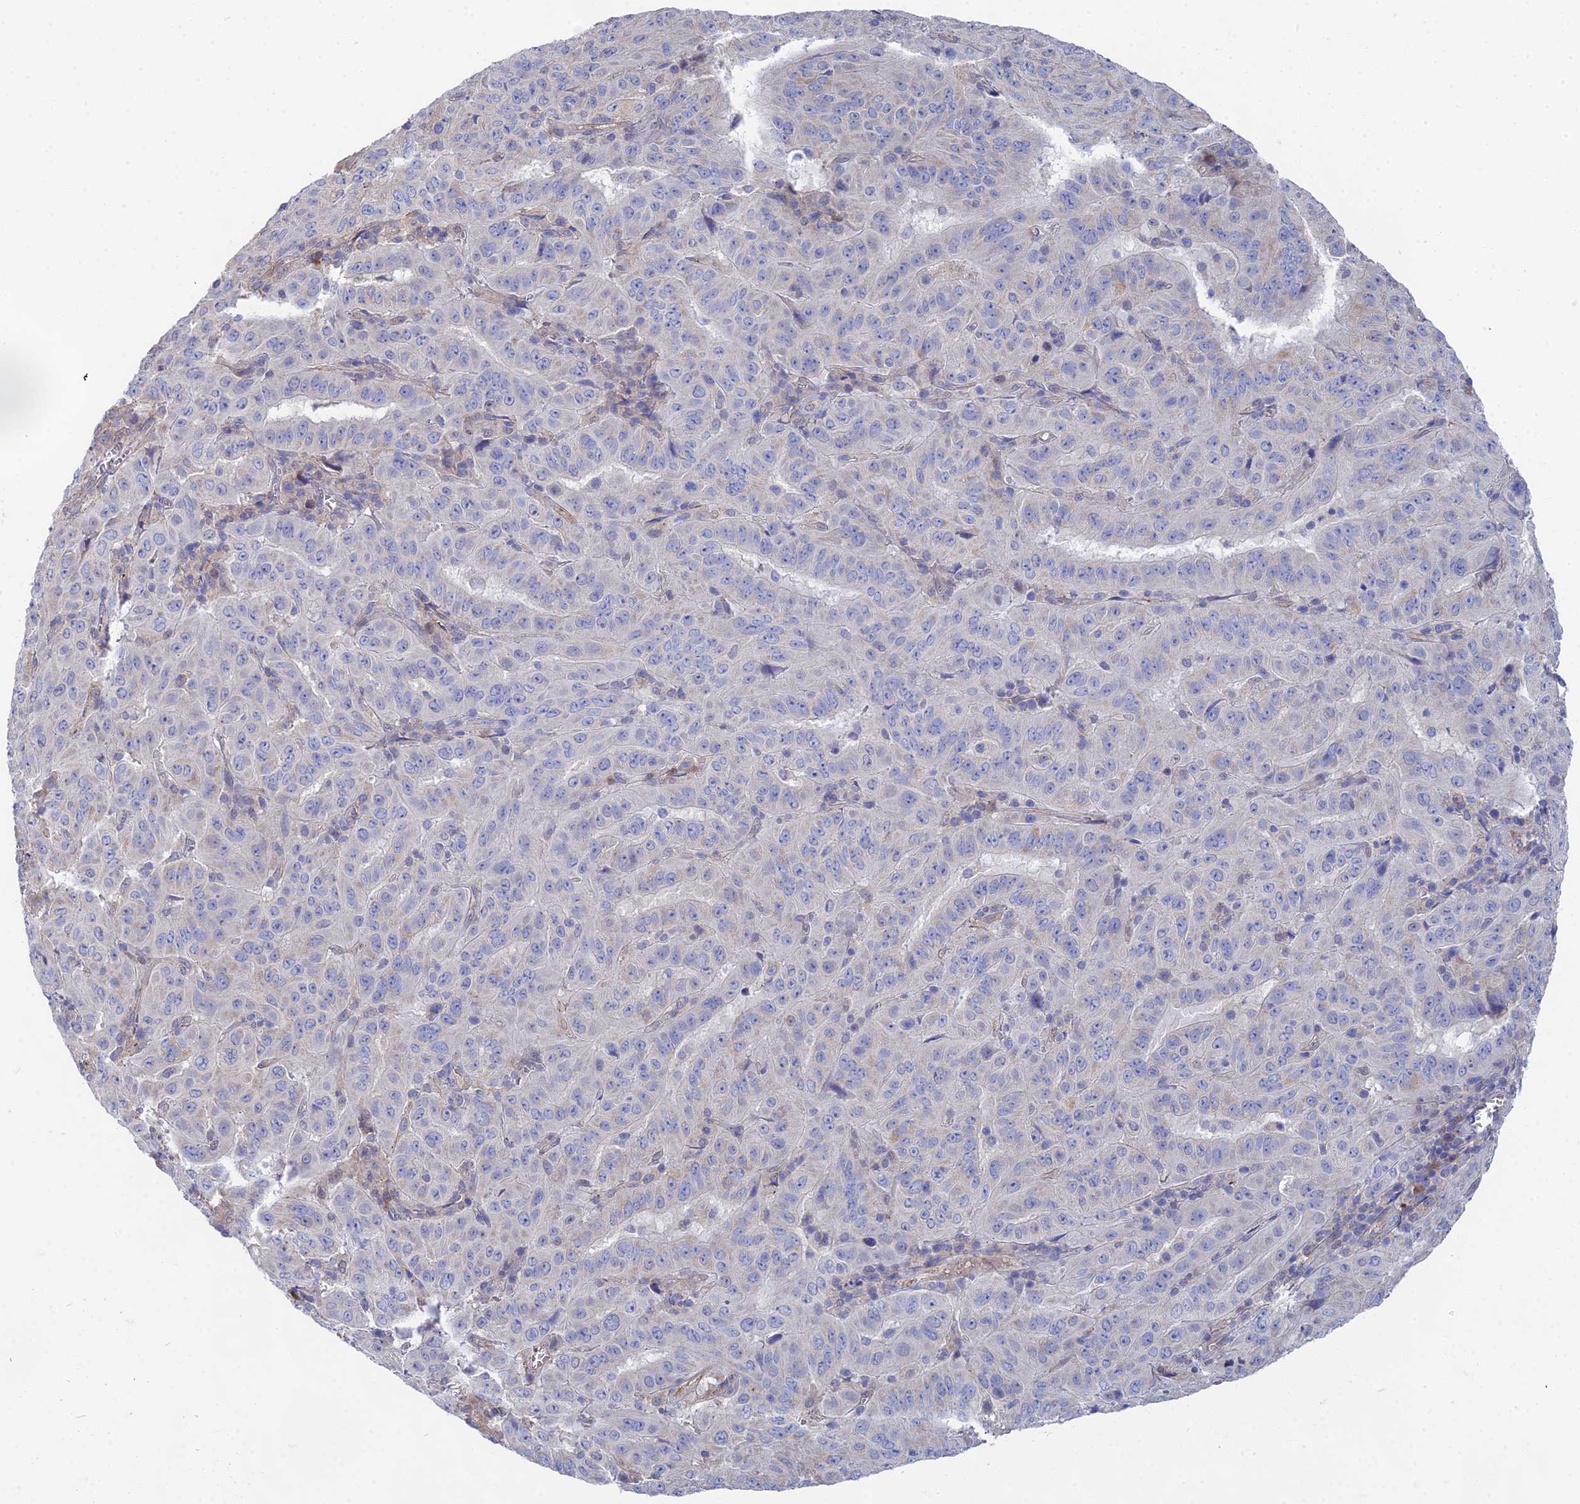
{"staining": {"intensity": "negative", "quantity": "none", "location": "none"}, "tissue": "pancreatic cancer", "cell_type": "Tumor cells", "image_type": "cancer", "snomed": [{"axis": "morphology", "description": "Adenocarcinoma, NOS"}, {"axis": "topography", "description": "Pancreas"}], "caption": "DAB (3,3'-diaminobenzidine) immunohistochemical staining of human pancreatic cancer shows no significant expression in tumor cells. (Stains: DAB (3,3'-diaminobenzidine) immunohistochemistry with hematoxylin counter stain, Microscopy: brightfield microscopy at high magnification).", "gene": "DNAH14", "patient": {"sex": "male", "age": 63}}